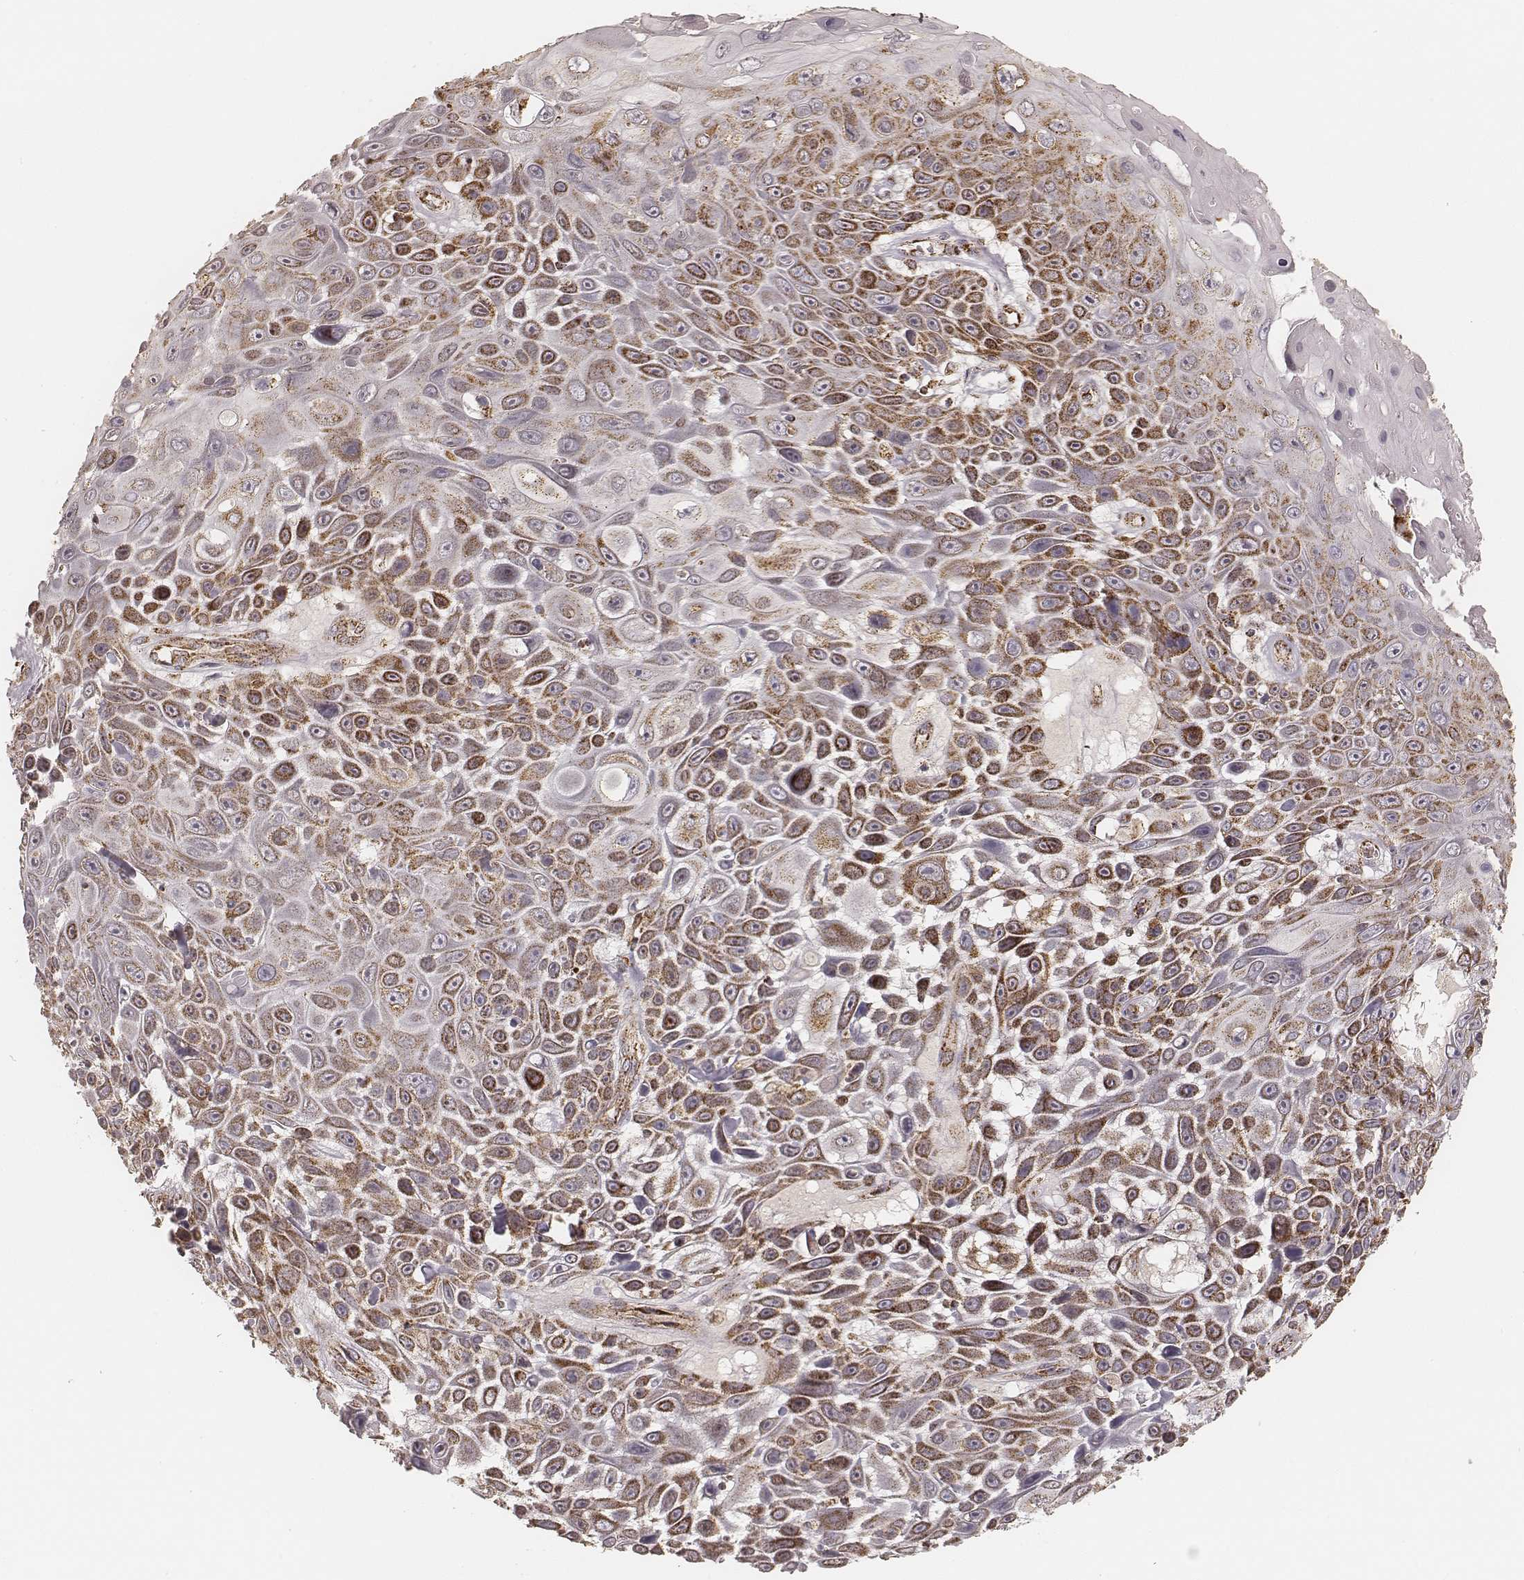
{"staining": {"intensity": "strong", "quantity": "25%-75%", "location": "cytoplasmic/membranous"}, "tissue": "skin cancer", "cell_type": "Tumor cells", "image_type": "cancer", "snomed": [{"axis": "morphology", "description": "Squamous cell carcinoma, NOS"}, {"axis": "topography", "description": "Skin"}], "caption": "Human skin cancer stained with a protein marker reveals strong staining in tumor cells.", "gene": "CS", "patient": {"sex": "male", "age": 82}}